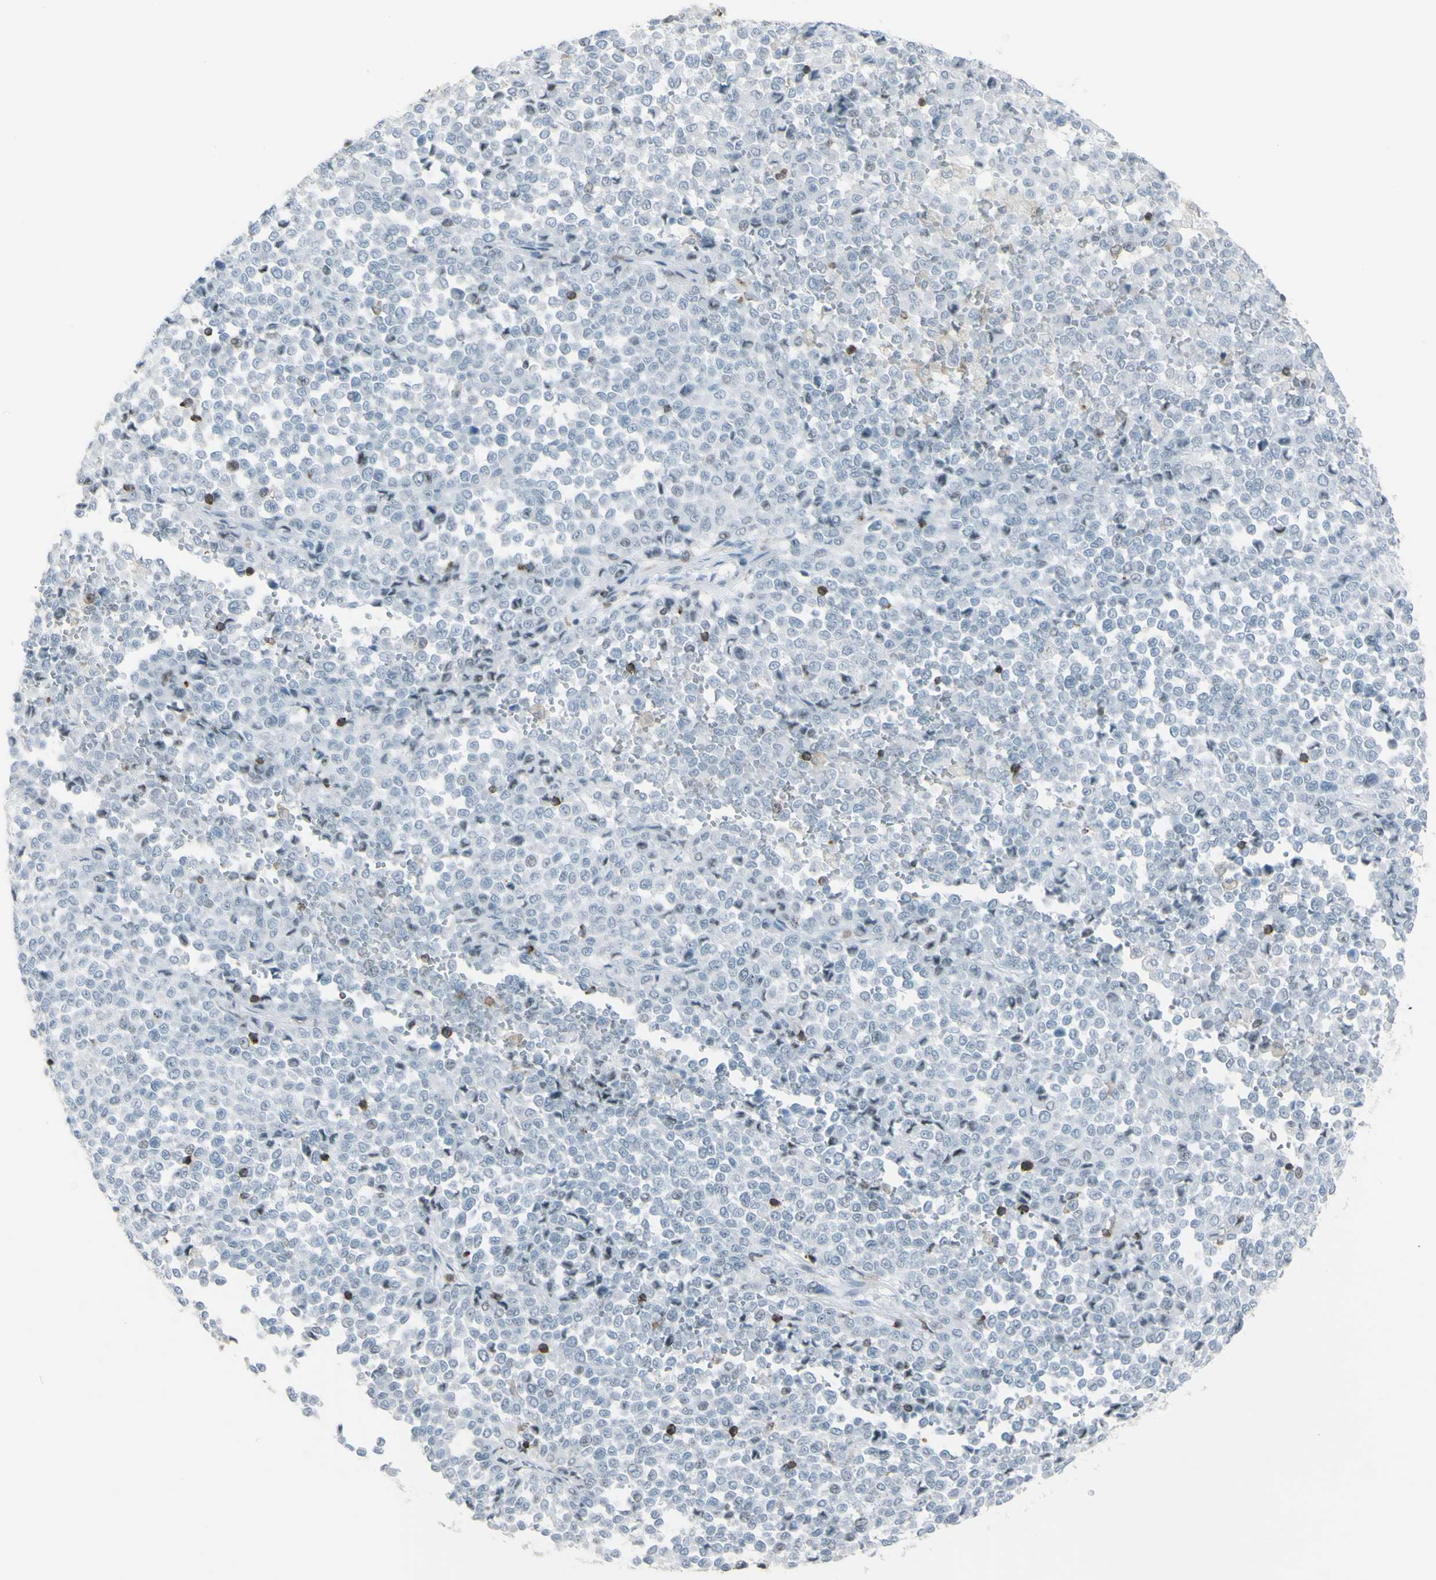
{"staining": {"intensity": "negative", "quantity": "none", "location": "none"}, "tissue": "melanoma", "cell_type": "Tumor cells", "image_type": "cancer", "snomed": [{"axis": "morphology", "description": "Malignant melanoma, Metastatic site"}, {"axis": "topography", "description": "Pancreas"}], "caption": "Tumor cells show no significant protein expression in malignant melanoma (metastatic site).", "gene": "NRG1", "patient": {"sex": "female", "age": 30}}